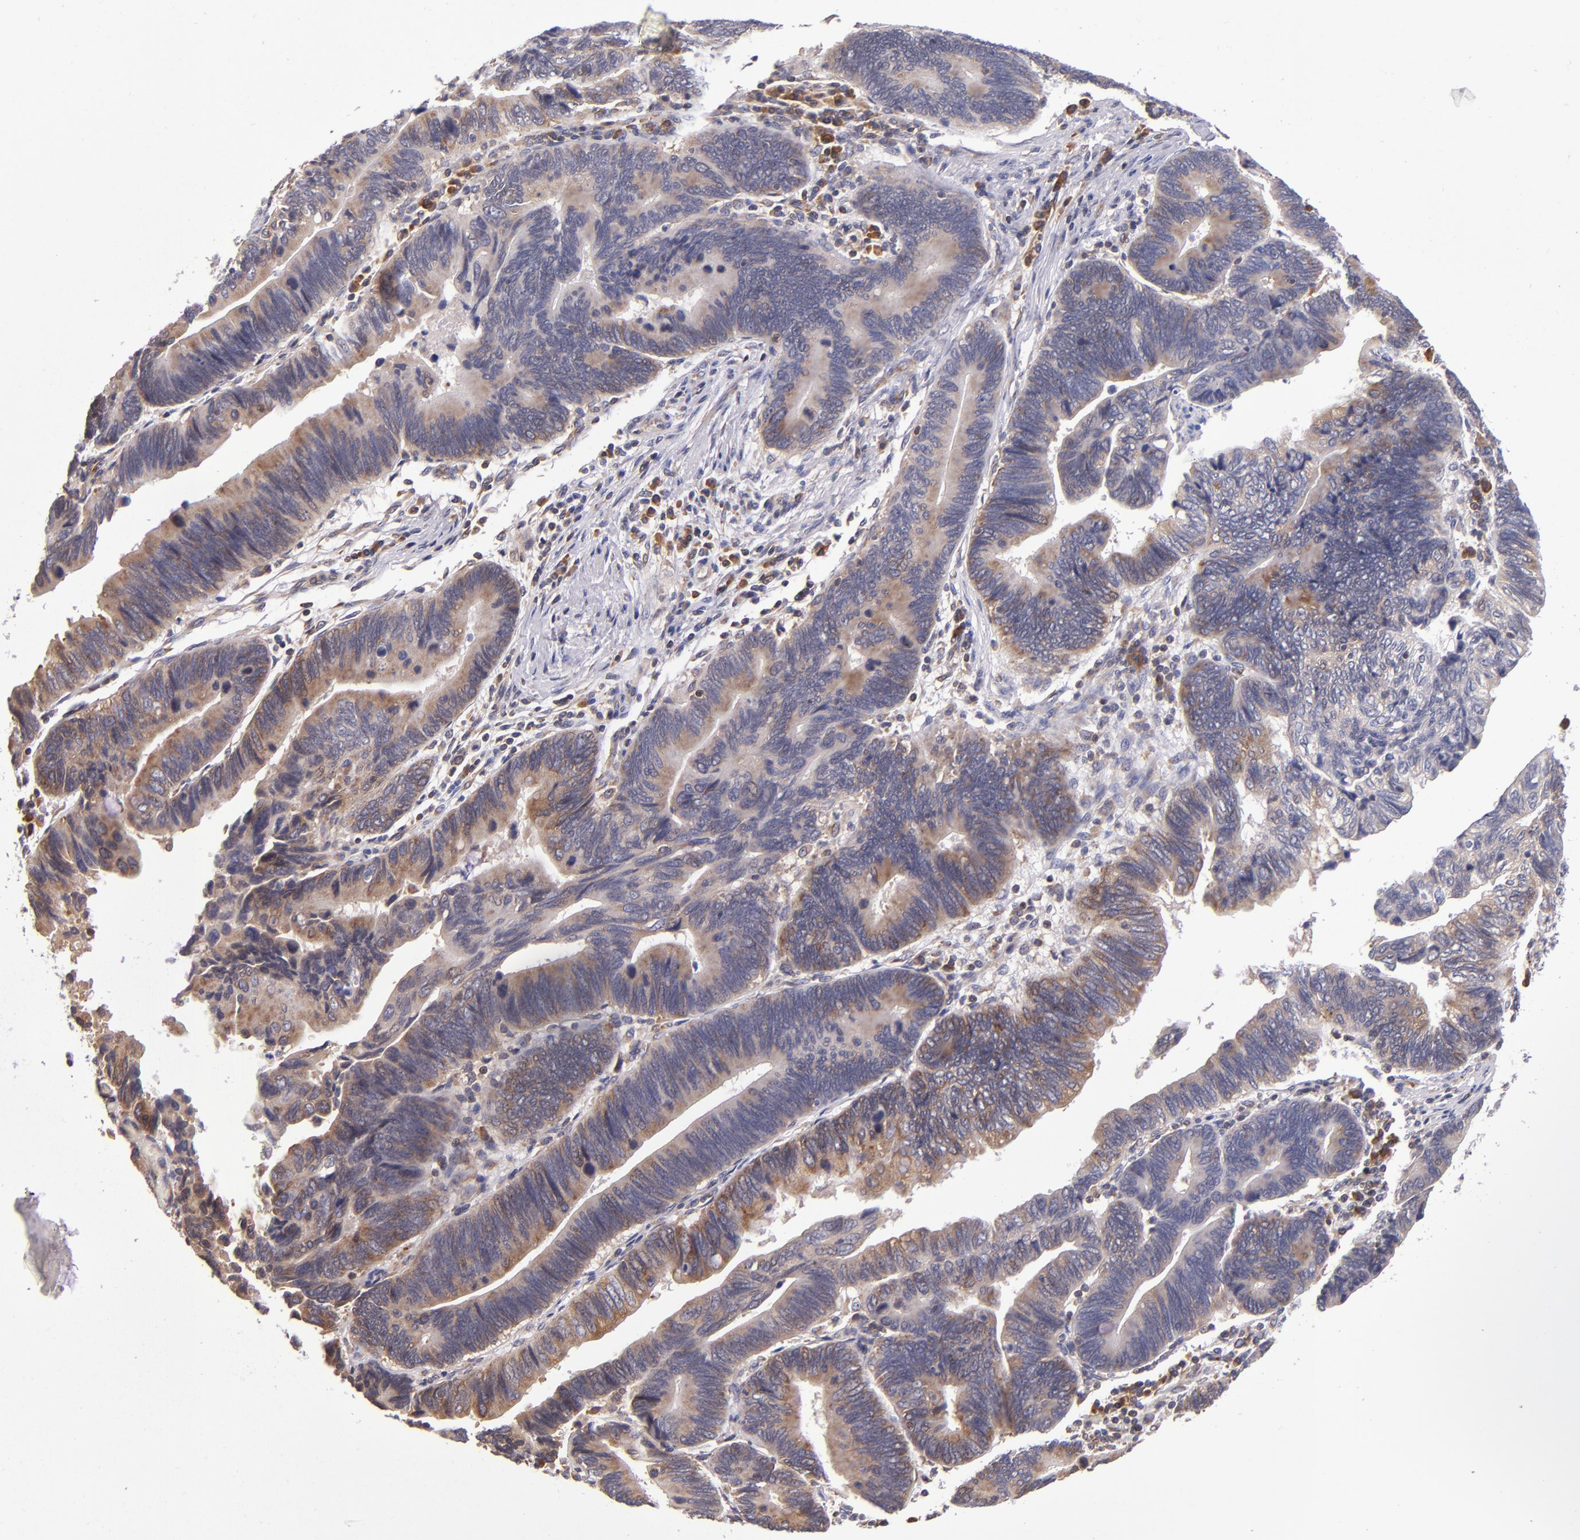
{"staining": {"intensity": "moderate", "quantity": ">75%", "location": "cytoplasmic/membranous"}, "tissue": "pancreatic cancer", "cell_type": "Tumor cells", "image_type": "cancer", "snomed": [{"axis": "morphology", "description": "Adenocarcinoma, NOS"}, {"axis": "topography", "description": "Pancreas"}], "caption": "There is medium levels of moderate cytoplasmic/membranous positivity in tumor cells of pancreatic cancer (adenocarcinoma), as demonstrated by immunohistochemical staining (brown color).", "gene": "EIF4ENIF1", "patient": {"sex": "female", "age": 70}}